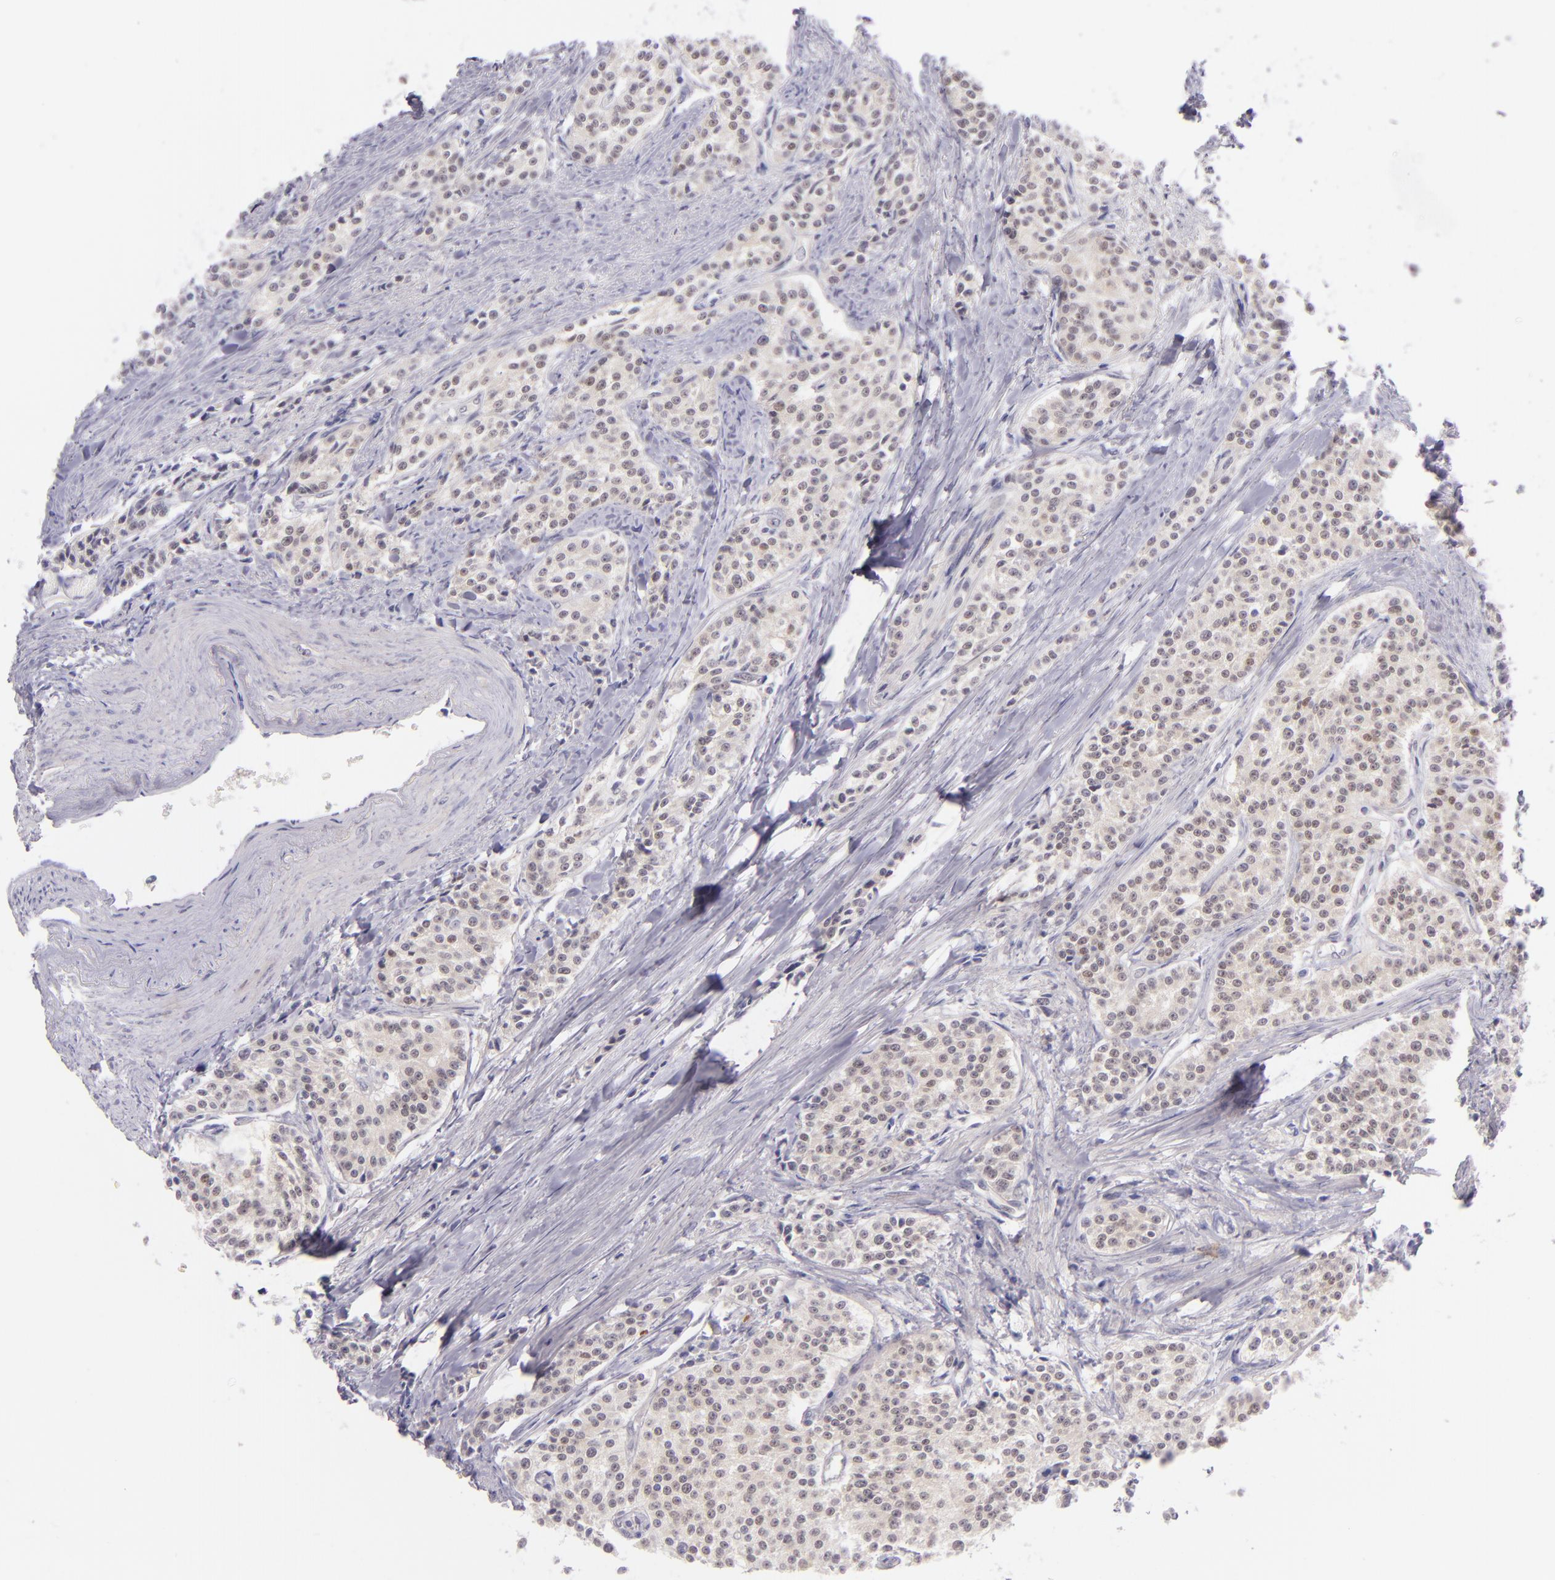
{"staining": {"intensity": "weak", "quantity": "25%-75%", "location": "cytoplasmic/membranous,nuclear"}, "tissue": "carcinoid", "cell_type": "Tumor cells", "image_type": "cancer", "snomed": [{"axis": "morphology", "description": "Carcinoid, malignant, NOS"}, {"axis": "topography", "description": "Stomach"}], "caption": "A brown stain labels weak cytoplasmic/membranous and nuclear expression of a protein in carcinoid tumor cells.", "gene": "CSE1L", "patient": {"sex": "female", "age": 76}}